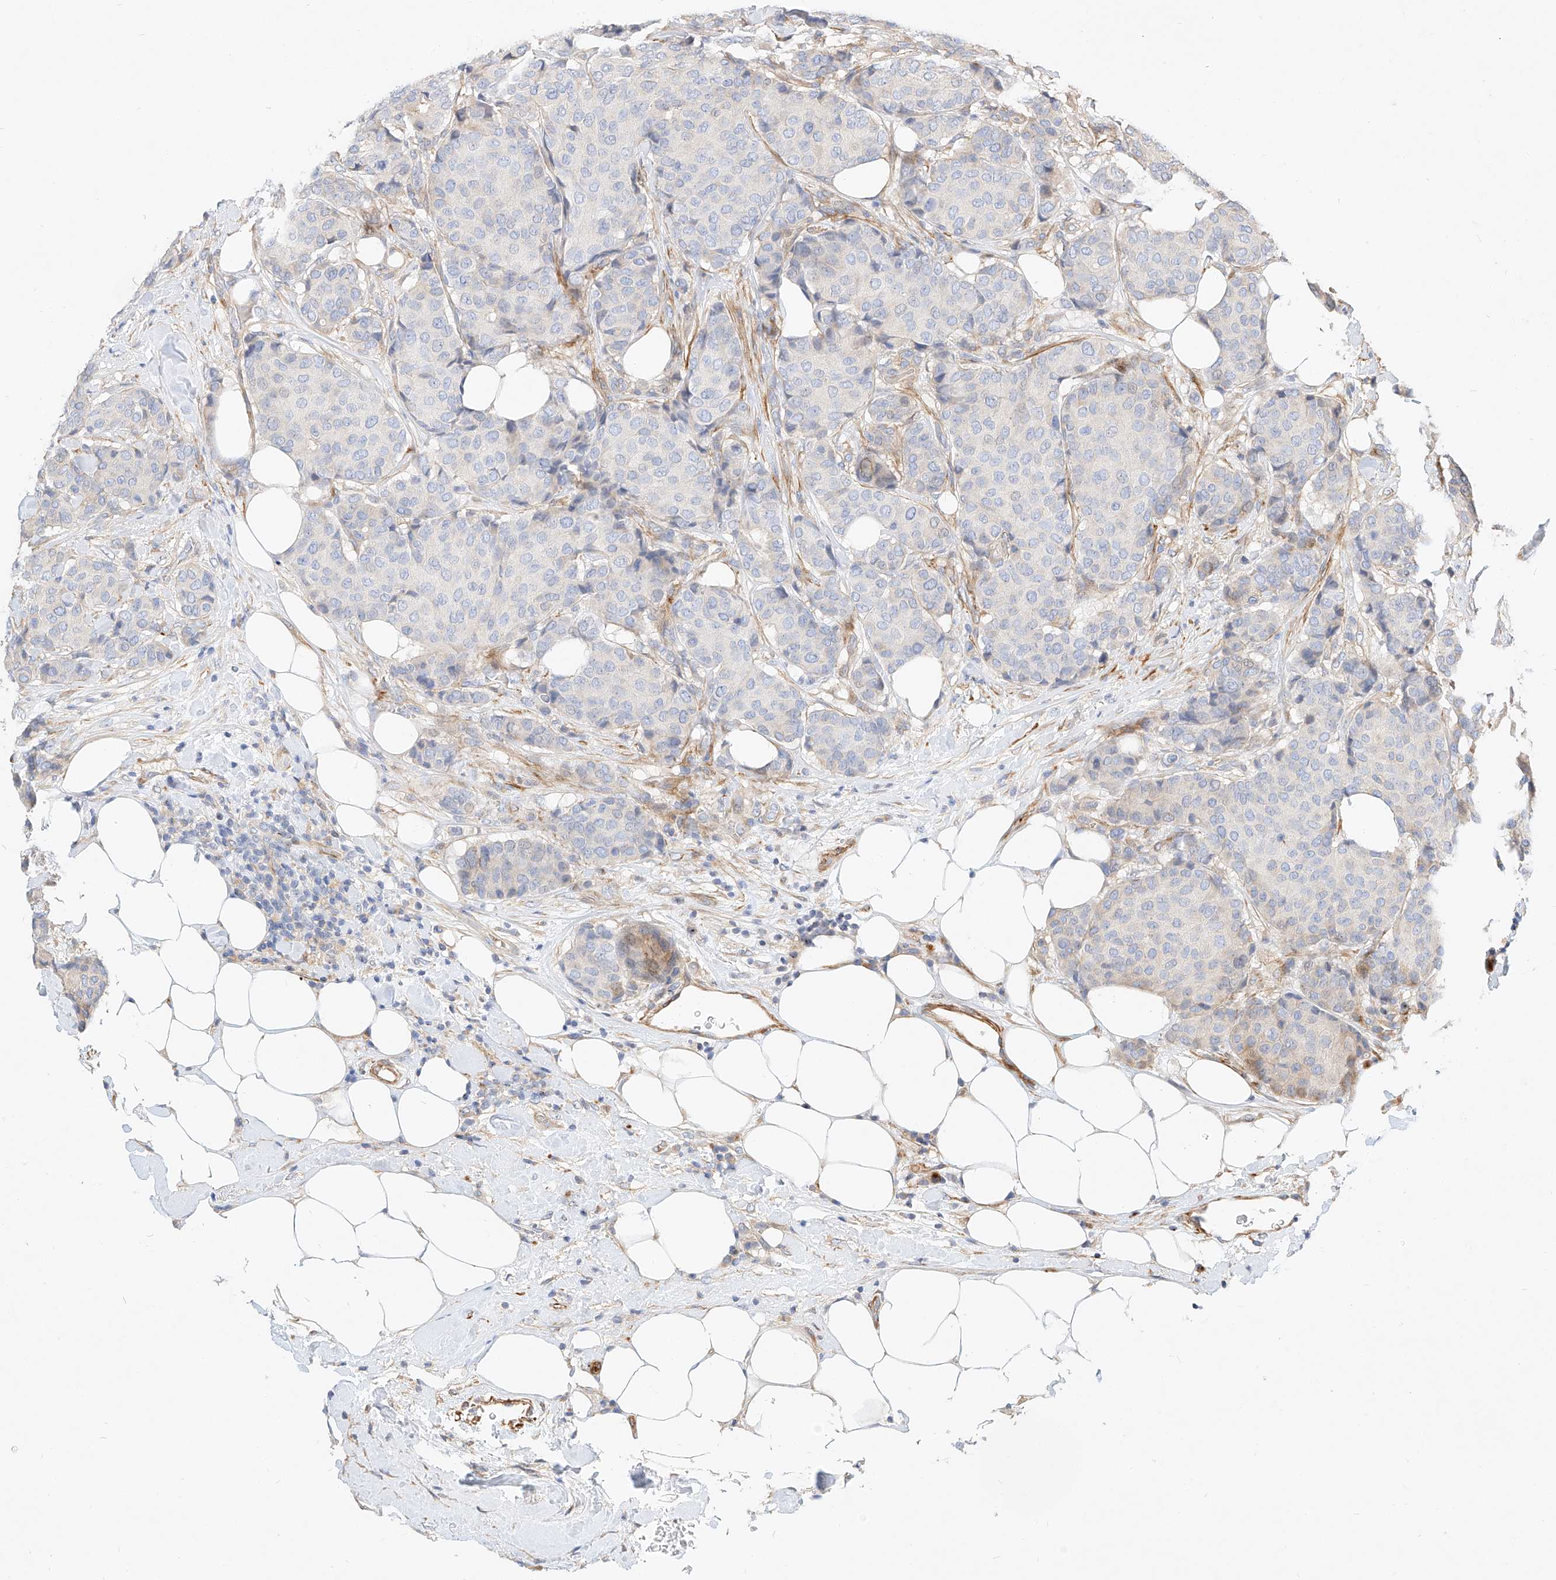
{"staining": {"intensity": "negative", "quantity": "none", "location": "none"}, "tissue": "breast cancer", "cell_type": "Tumor cells", "image_type": "cancer", "snomed": [{"axis": "morphology", "description": "Duct carcinoma"}, {"axis": "topography", "description": "Breast"}], "caption": "Immunohistochemical staining of intraductal carcinoma (breast) reveals no significant staining in tumor cells. (DAB IHC, high magnification).", "gene": "KCNH5", "patient": {"sex": "female", "age": 75}}